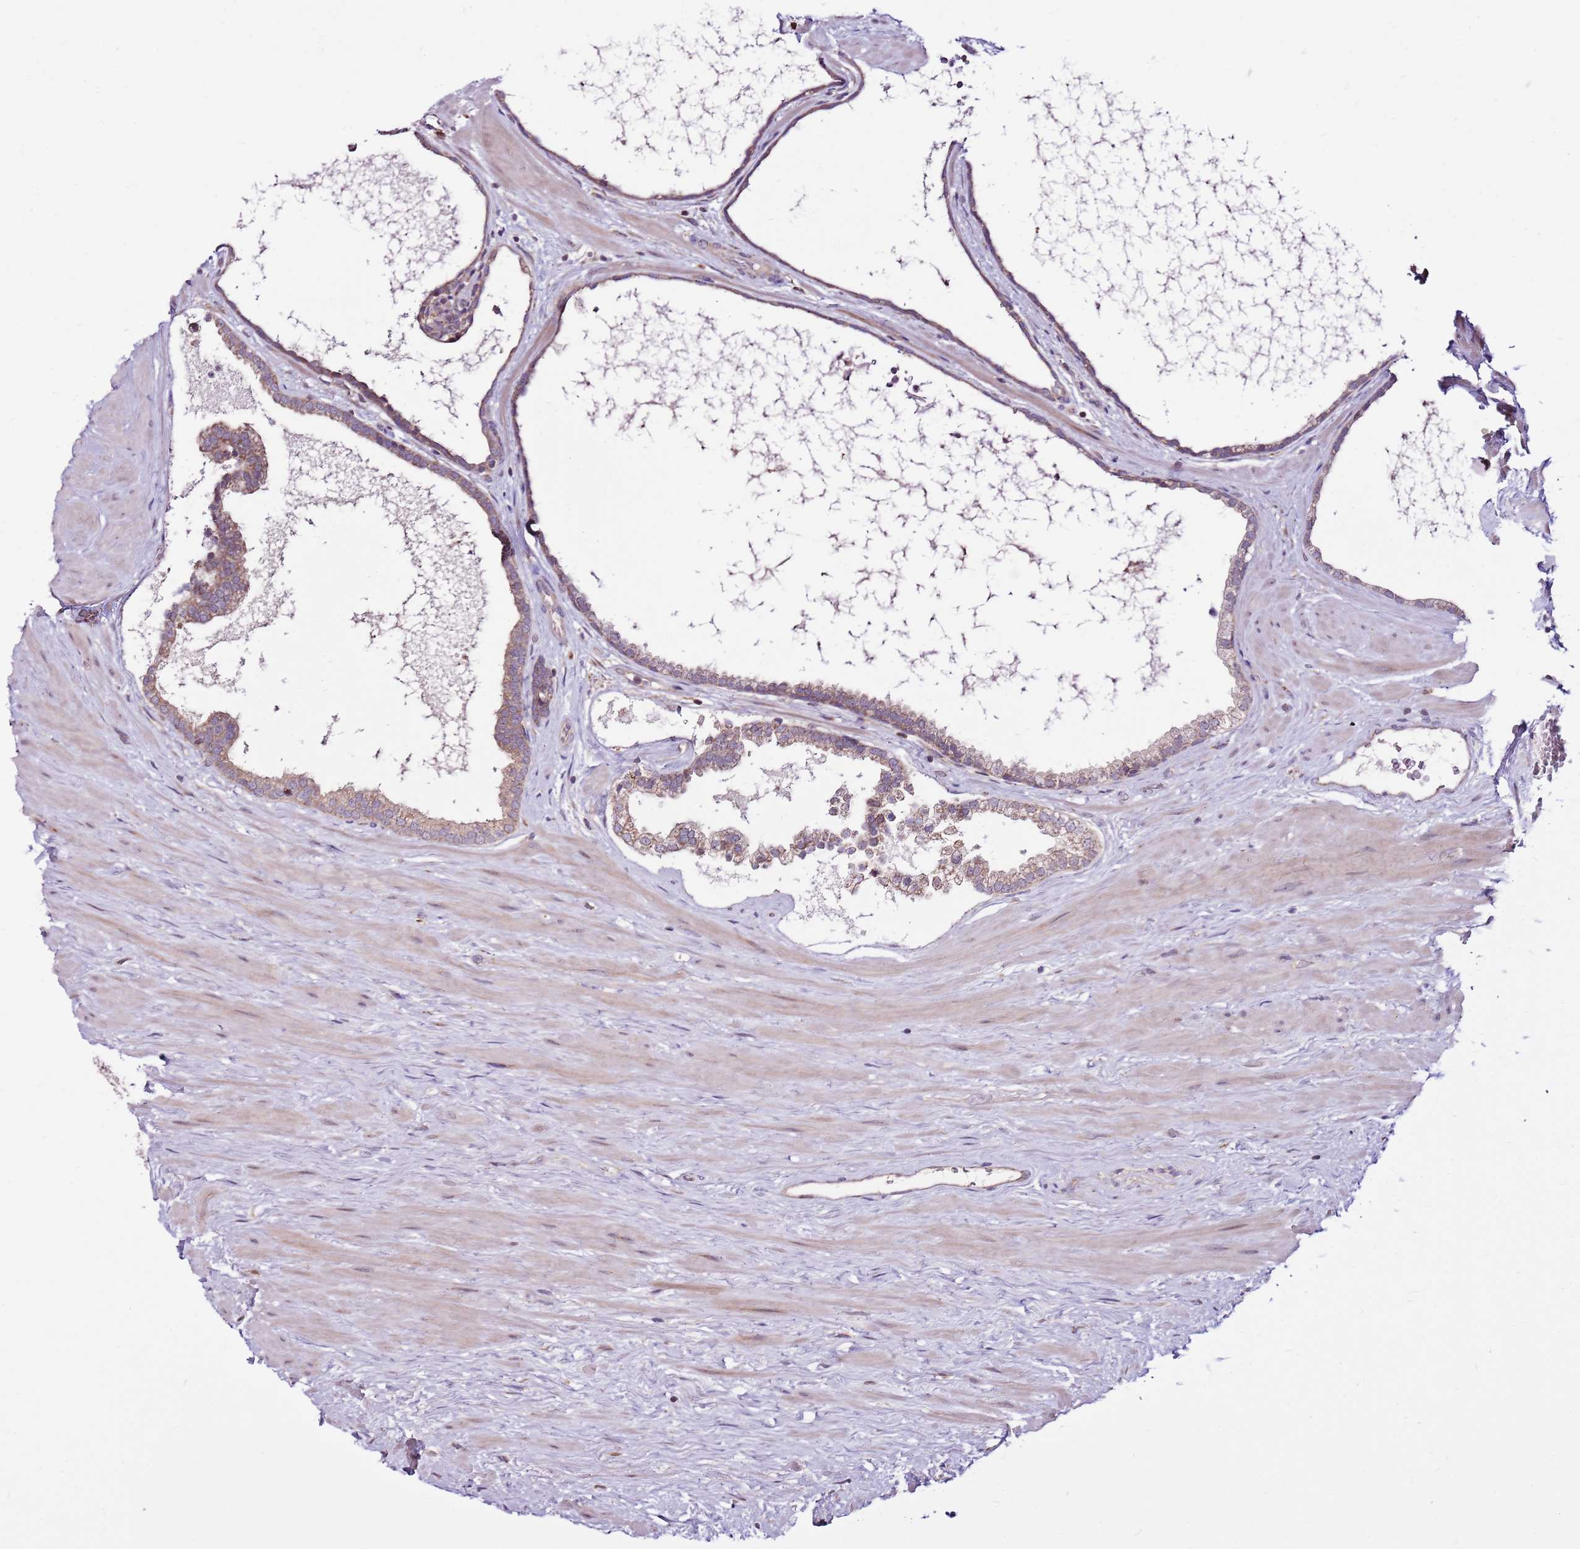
{"staining": {"intensity": "weak", "quantity": ">75%", "location": "cytoplasmic/membranous"}, "tissue": "prostate", "cell_type": "Glandular cells", "image_type": "normal", "snomed": [{"axis": "morphology", "description": "Normal tissue, NOS"}, {"axis": "topography", "description": "Prostate"}], "caption": "Immunohistochemistry (IHC) histopathology image of normal human prostate stained for a protein (brown), which shows low levels of weak cytoplasmic/membranous positivity in approximately >75% of glandular cells.", "gene": "SMG1", "patient": {"sex": "male", "age": 48}}